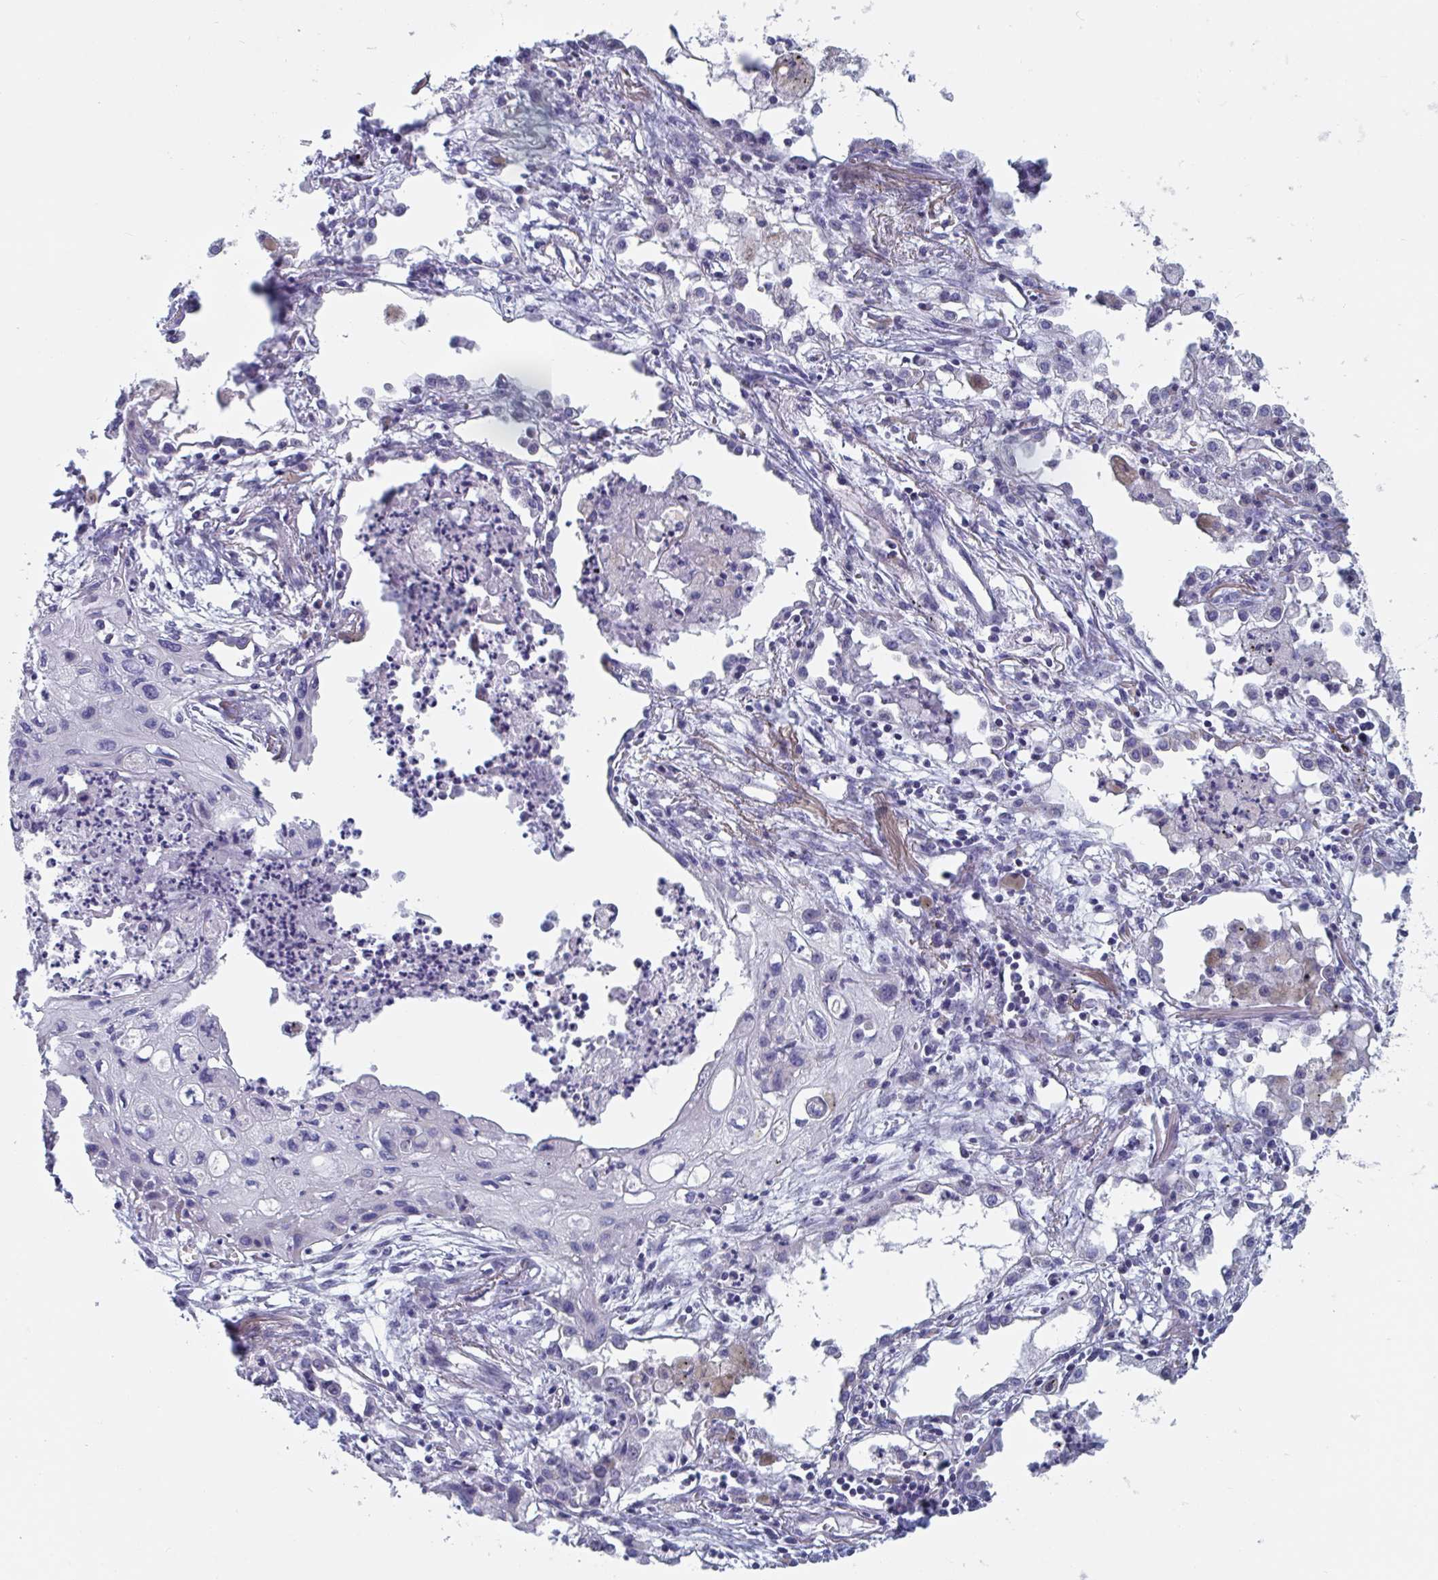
{"staining": {"intensity": "negative", "quantity": "none", "location": "none"}, "tissue": "lung cancer", "cell_type": "Tumor cells", "image_type": "cancer", "snomed": [{"axis": "morphology", "description": "Squamous cell carcinoma, NOS"}, {"axis": "topography", "description": "Lung"}], "caption": "The IHC histopathology image has no significant staining in tumor cells of lung squamous cell carcinoma tissue.", "gene": "MRPL53", "patient": {"sex": "male", "age": 71}}